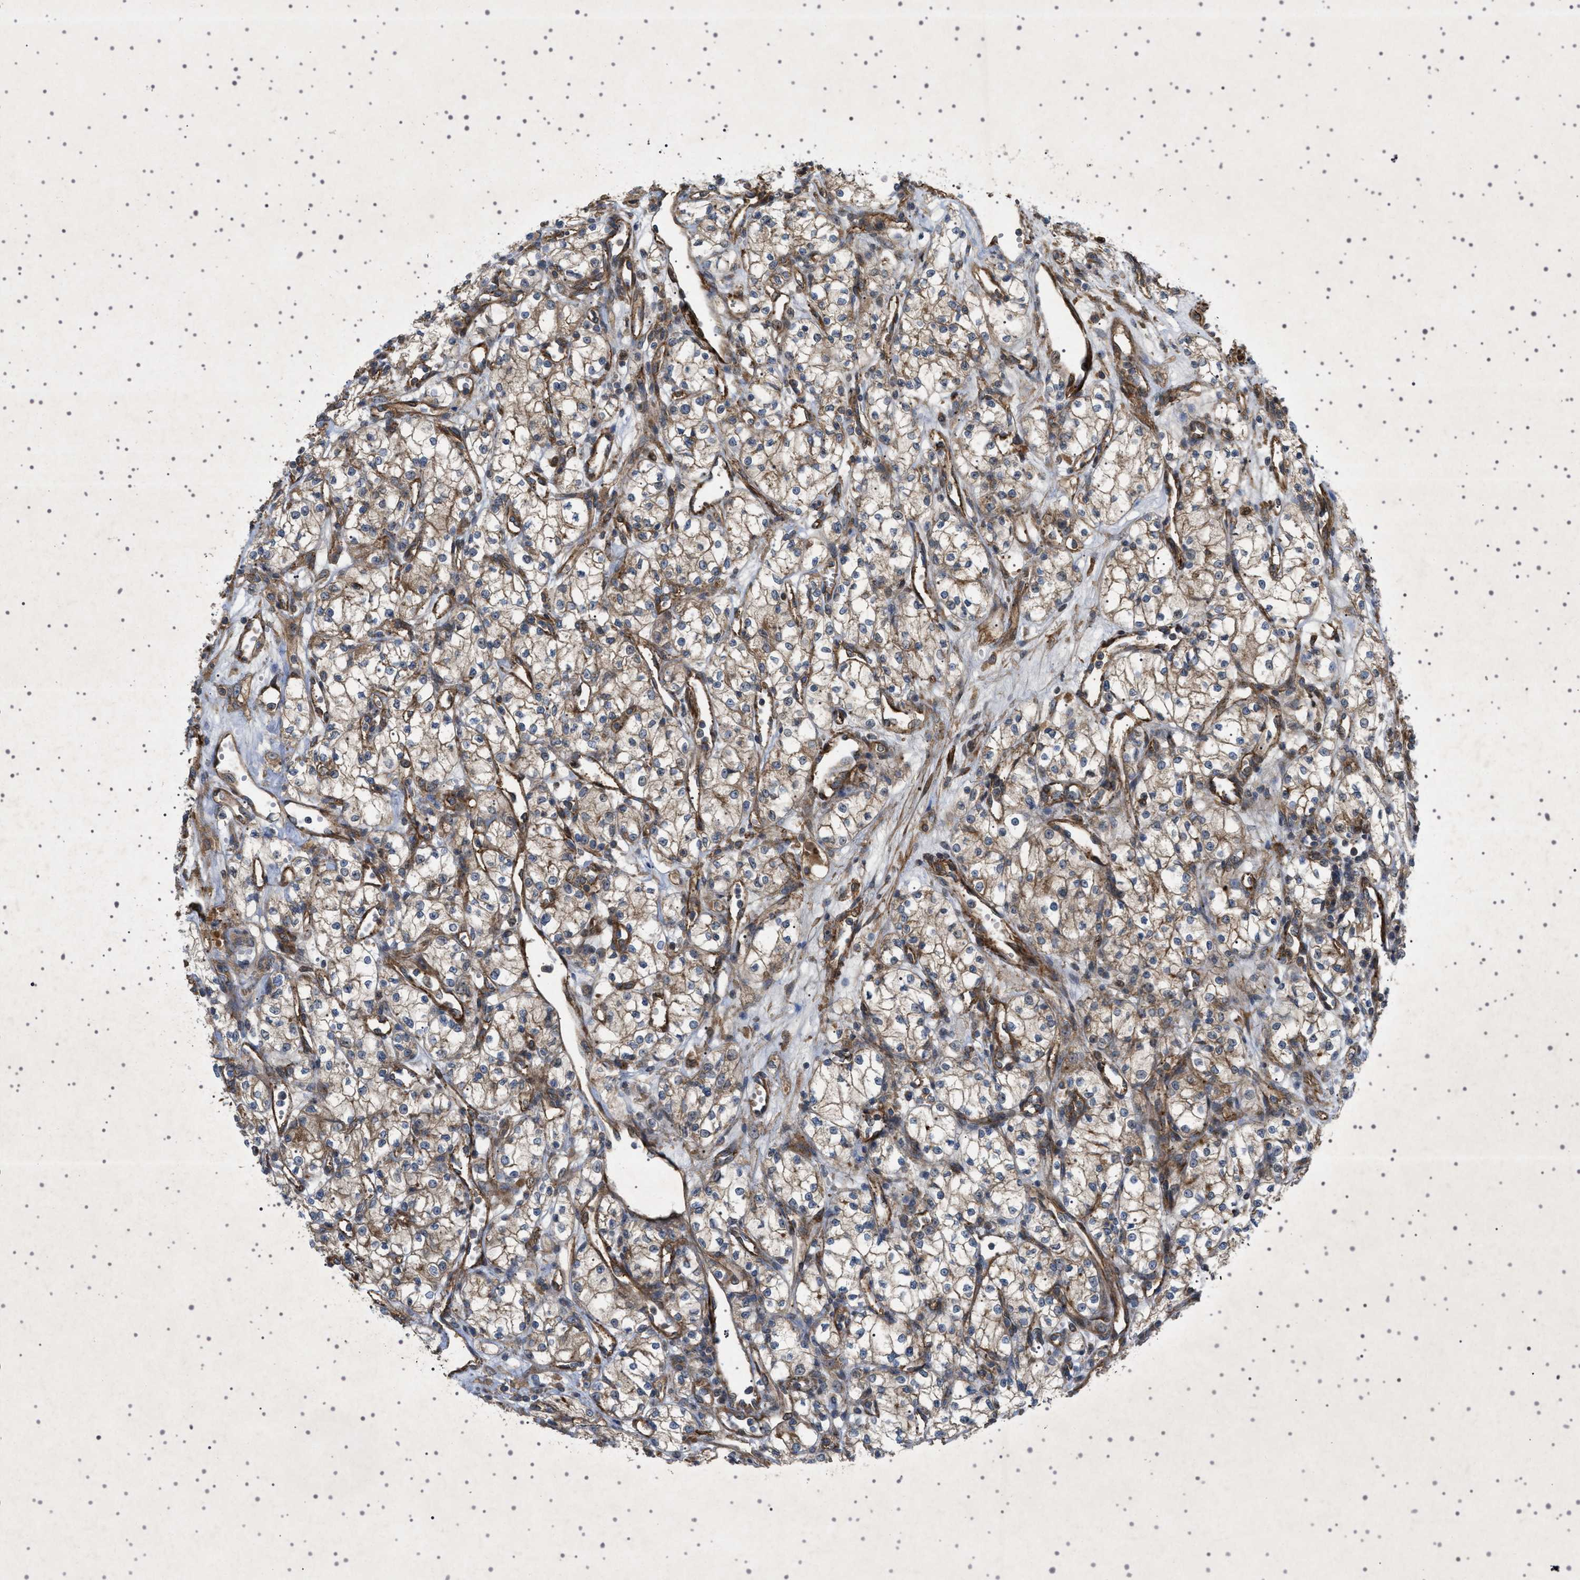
{"staining": {"intensity": "moderate", "quantity": ">75%", "location": "cytoplasmic/membranous"}, "tissue": "renal cancer", "cell_type": "Tumor cells", "image_type": "cancer", "snomed": [{"axis": "morphology", "description": "Adenocarcinoma, NOS"}, {"axis": "topography", "description": "Kidney"}], "caption": "A histopathology image of human renal adenocarcinoma stained for a protein shows moderate cytoplasmic/membranous brown staining in tumor cells.", "gene": "CCDC186", "patient": {"sex": "male", "age": 59}}